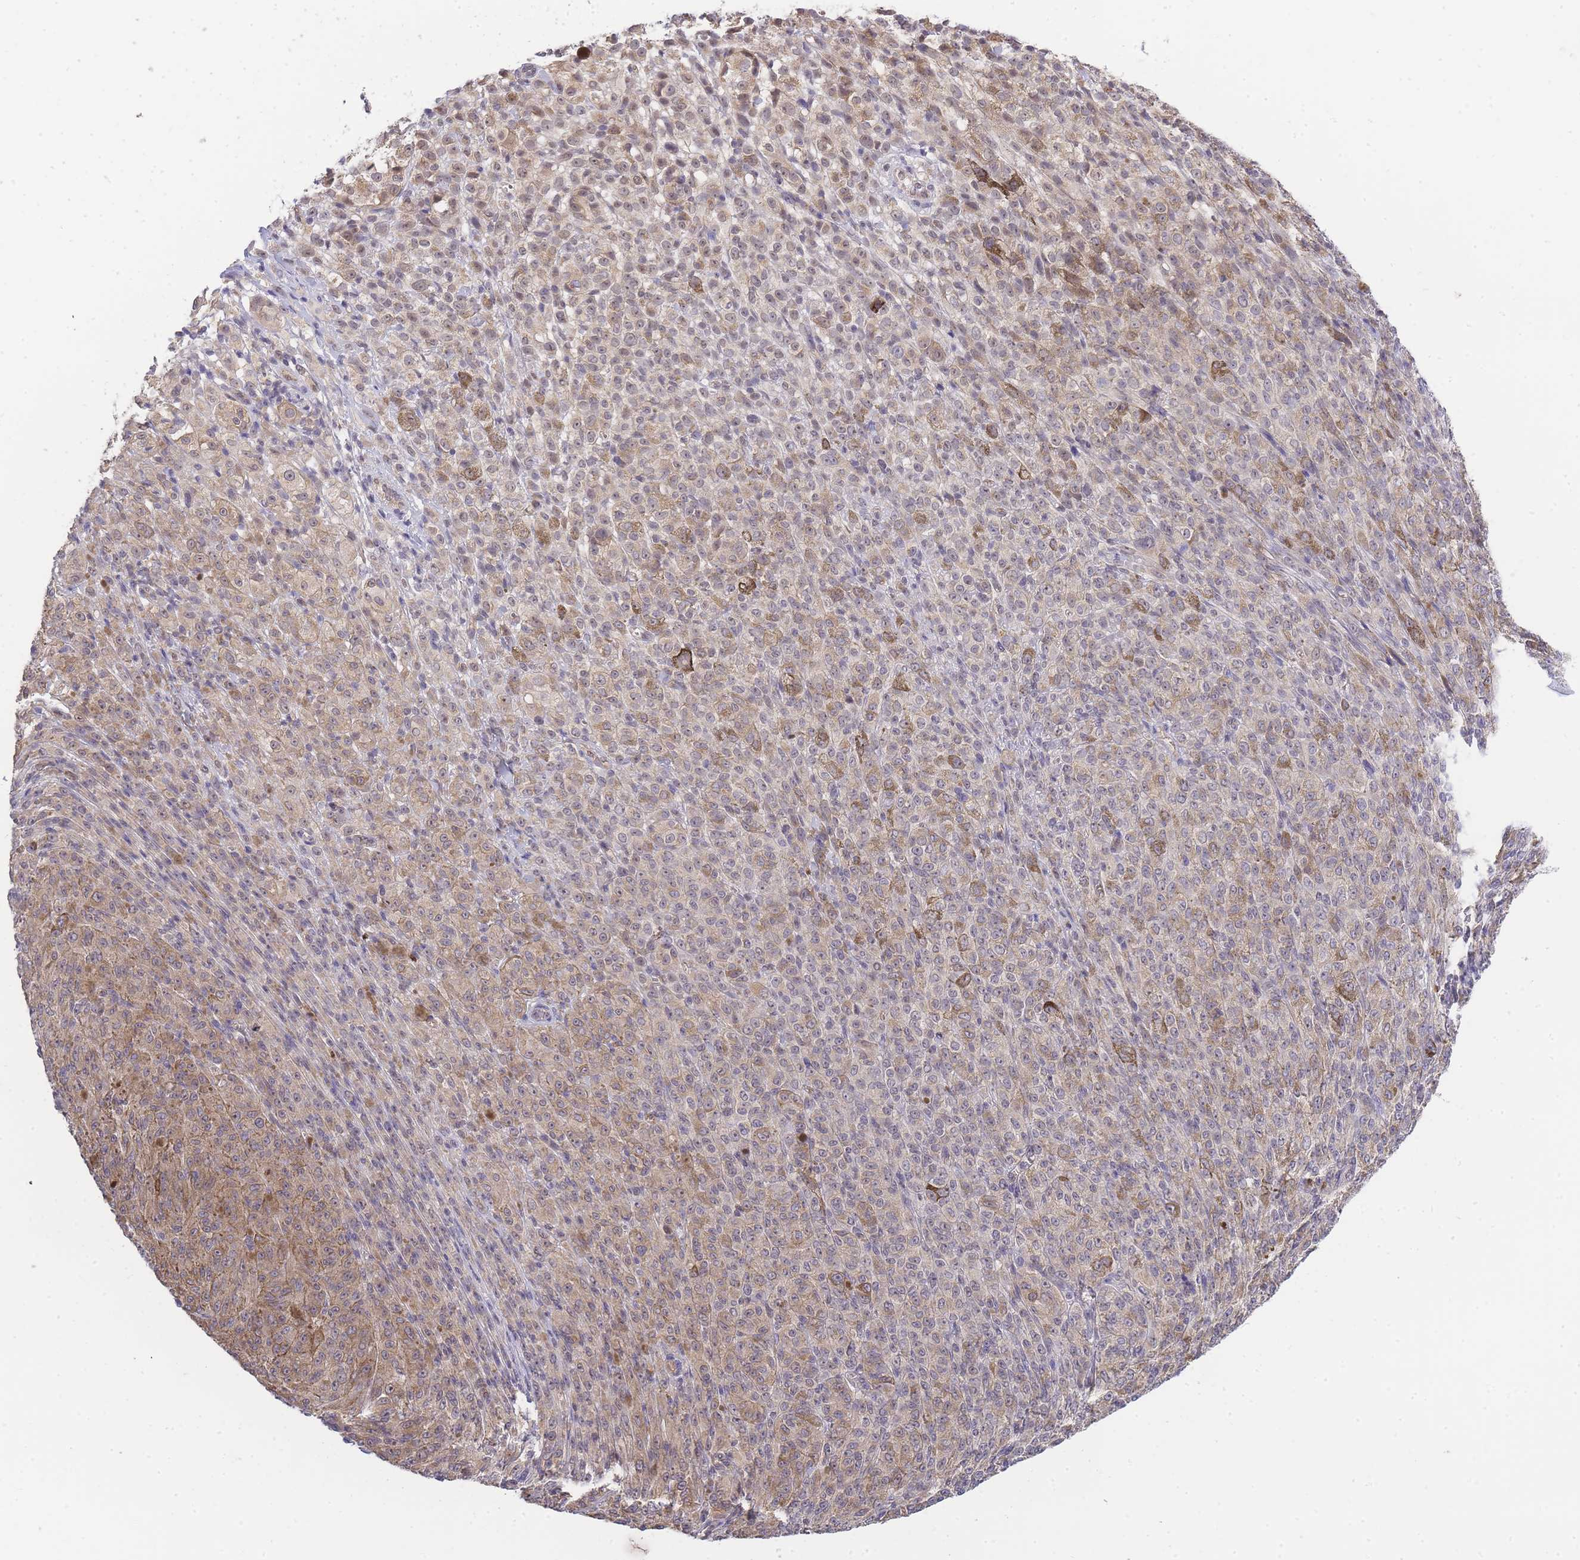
{"staining": {"intensity": "weak", "quantity": ">75%", "location": "cytoplasmic/membranous"}, "tissue": "melanoma", "cell_type": "Tumor cells", "image_type": "cancer", "snomed": [{"axis": "morphology", "description": "Malignant melanoma, NOS"}, {"axis": "topography", "description": "Skin"}], "caption": "Tumor cells show weak cytoplasmic/membranous staining in approximately >75% of cells in melanoma.", "gene": "C19orf25", "patient": {"sex": "female", "age": 52}}